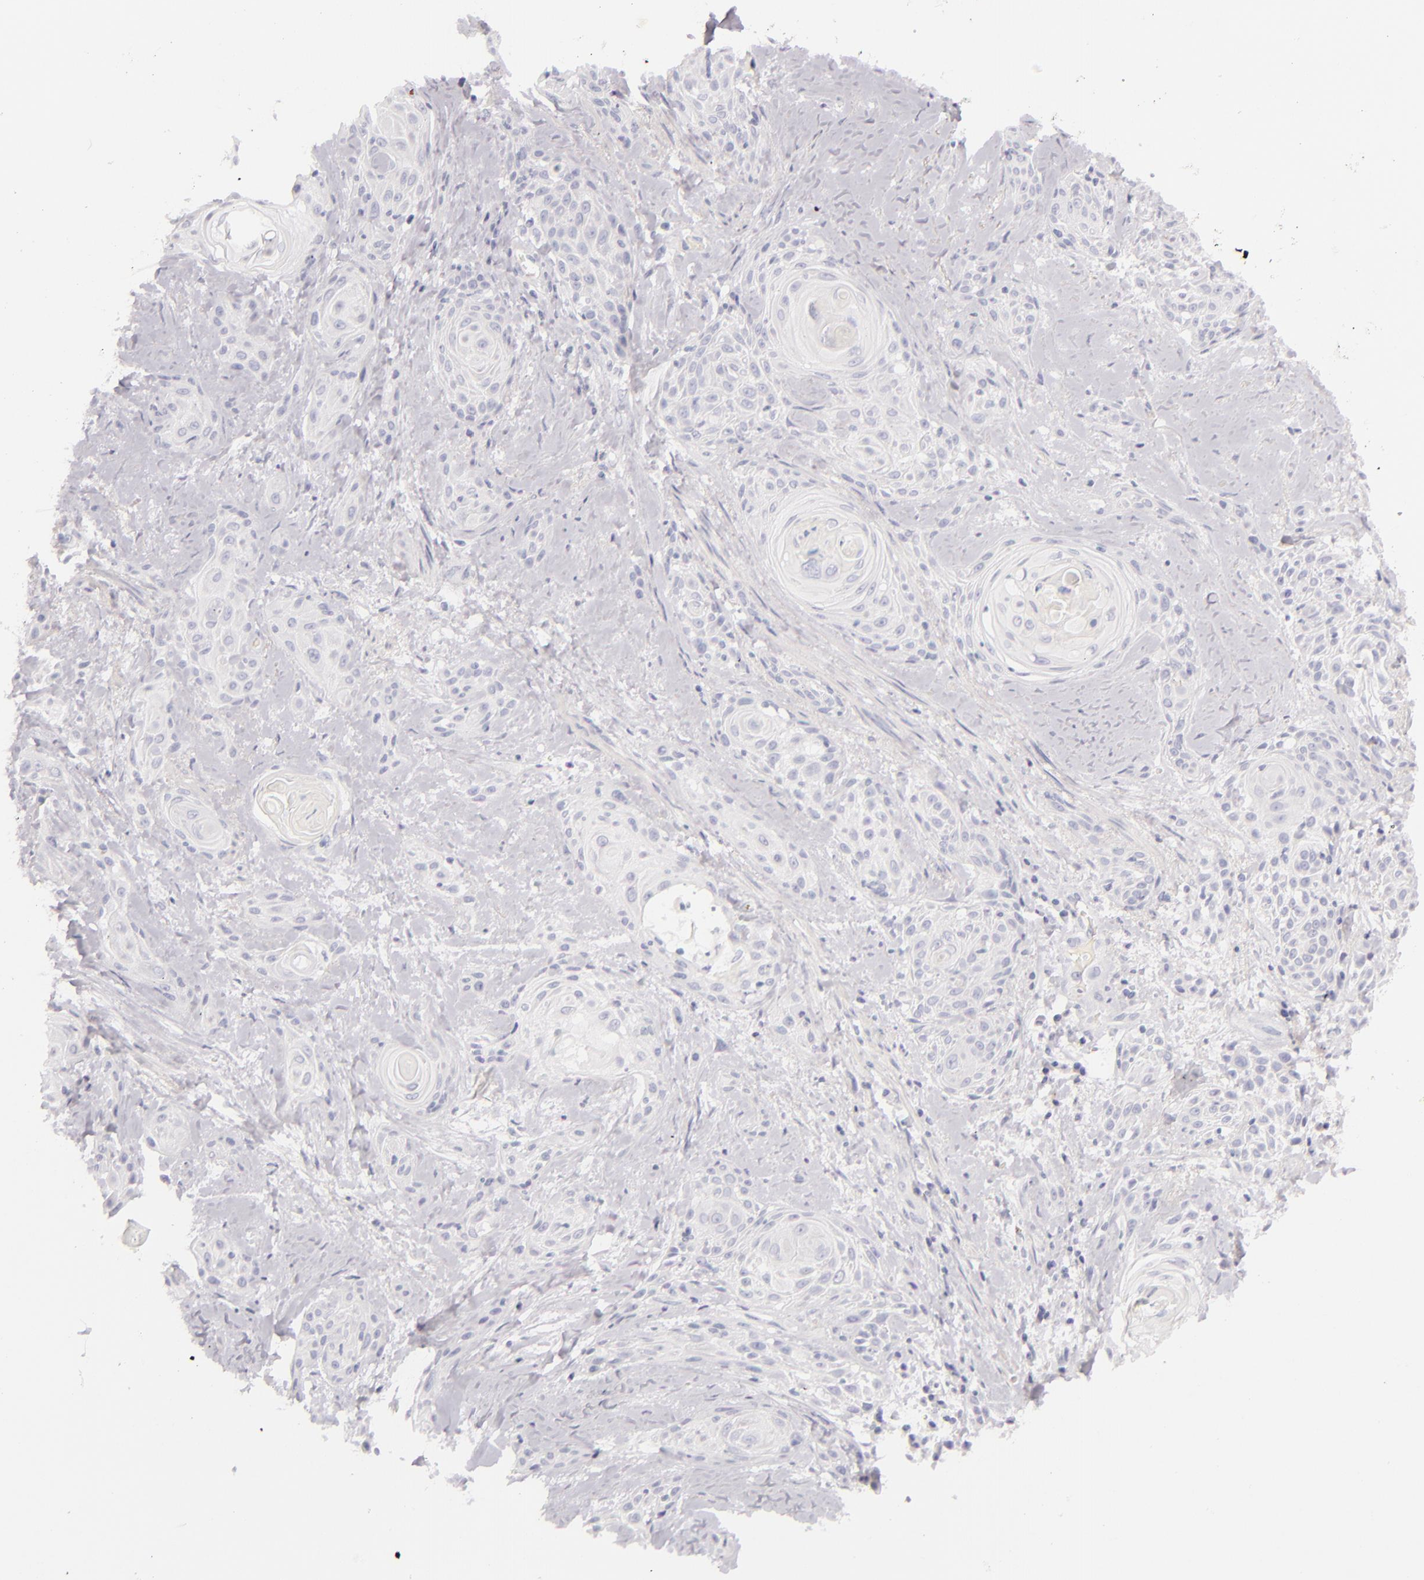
{"staining": {"intensity": "negative", "quantity": "none", "location": "none"}, "tissue": "skin cancer", "cell_type": "Tumor cells", "image_type": "cancer", "snomed": [{"axis": "morphology", "description": "Squamous cell carcinoma, NOS"}, {"axis": "topography", "description": "Skin"}, {"axis": "topography", "description": "Anal"}], "caption": "Human skin cancer stained for a protein using immunohistochemistry (IHC) demonstrates no staining in tumor cells.", "gene": "CD207", "patient": {"sex": "male", "age": 64}}